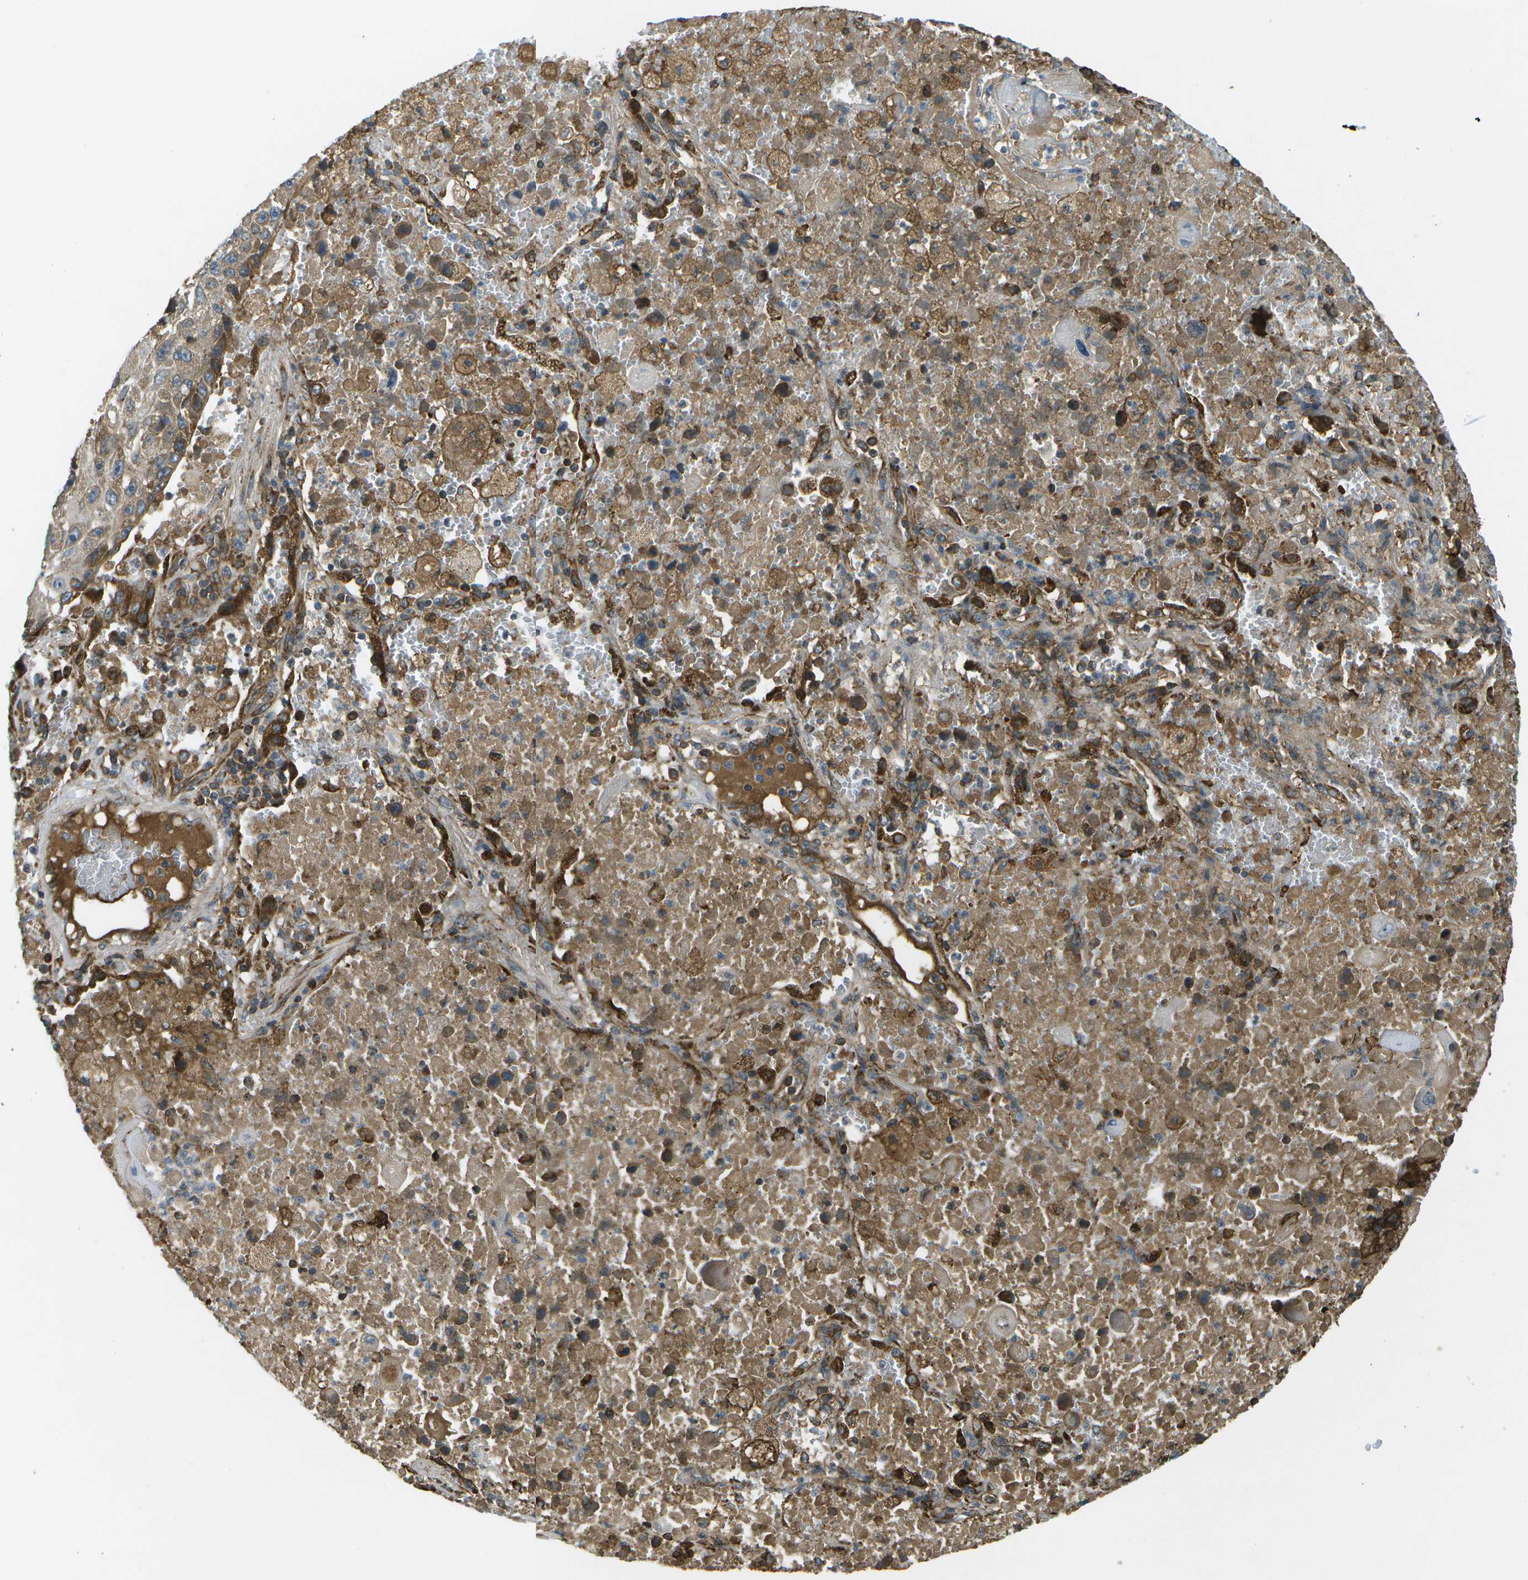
{"staining": {"intensity": "strong", "quantity": ">75%", "location": "cytoplasmic/membranous"}, "tissue": "lung cancer", "cell_type": "Tumor cells", "image_type": "cancer", "snomed": [{"axis": "morphology", "description": "Squamous cell carcinoma, NOS"}, {"axis": "topography", "description": "Lung"}], "caption": "The micrograph displays staining of lung cancer (squamous cell carcinoma), revealing strong cytoplasmic/membranous protein staining (brown color) within tumor cells.", "gene": "USP30", "patient": {"sex": "male", "age": 61}}